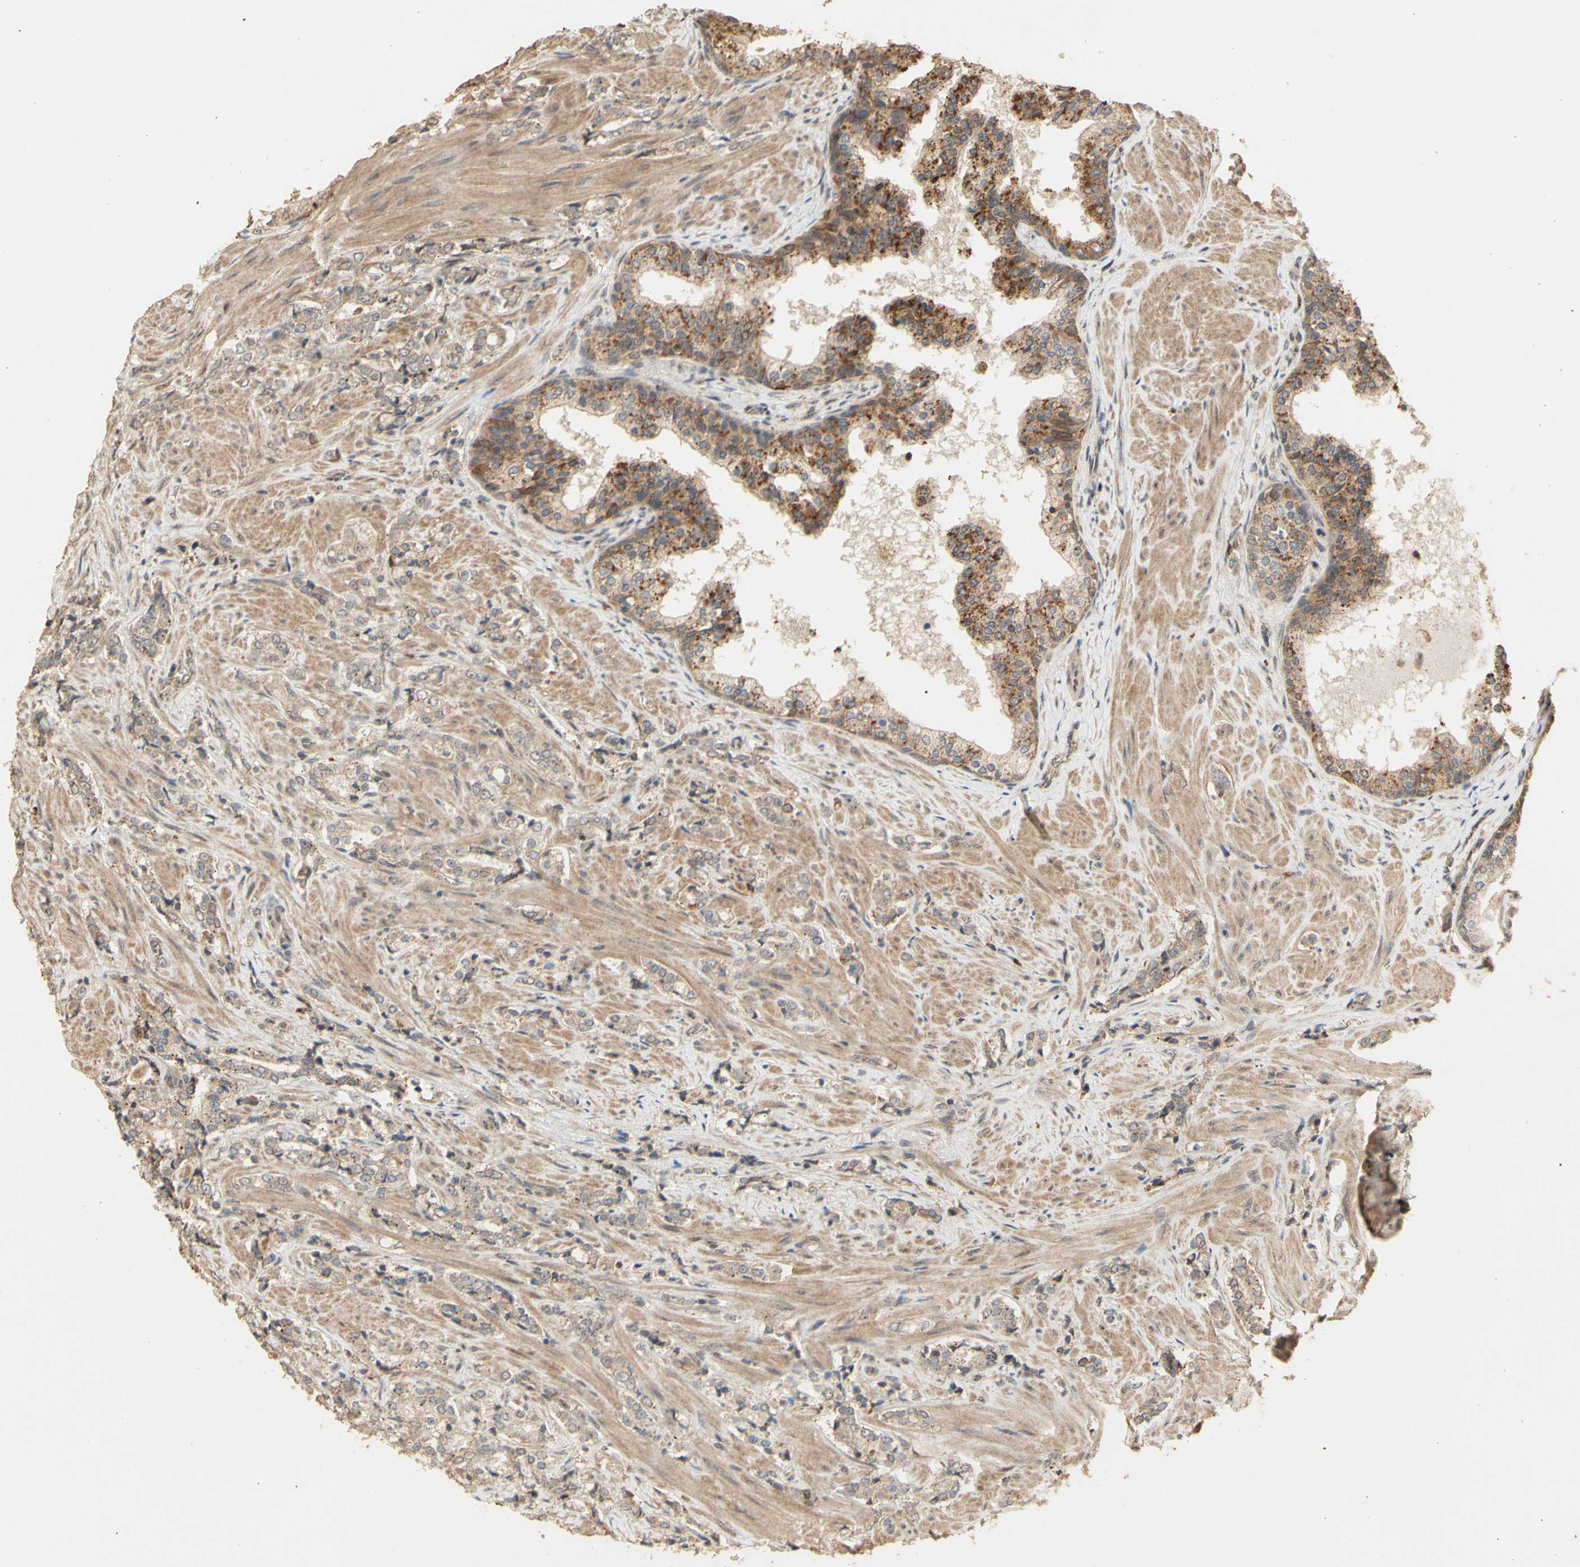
{"staining": {"intensity": "moderate", "quantity": ">75%", "location": "cytoplasmic/membranous"}, "tissue": "prostate cancer", "cell_type": "Tumor cells", "image_type": "cancer", "snomed": [{"axis": "morphology", "description": "Adenocarcinoma, Low grade"}, {"axis": "topography", "description": "Prostate"}], "caption": "Approximately >75% of tumor cells in human low-grade adenocarcinoma (prostate) exhibit moderate cytoplasmic/membranous protein expression as visualized by brown immunohistochemical staining.", "gene": "GTF2E2", "patient": {"sex": "male", "age": 60}}